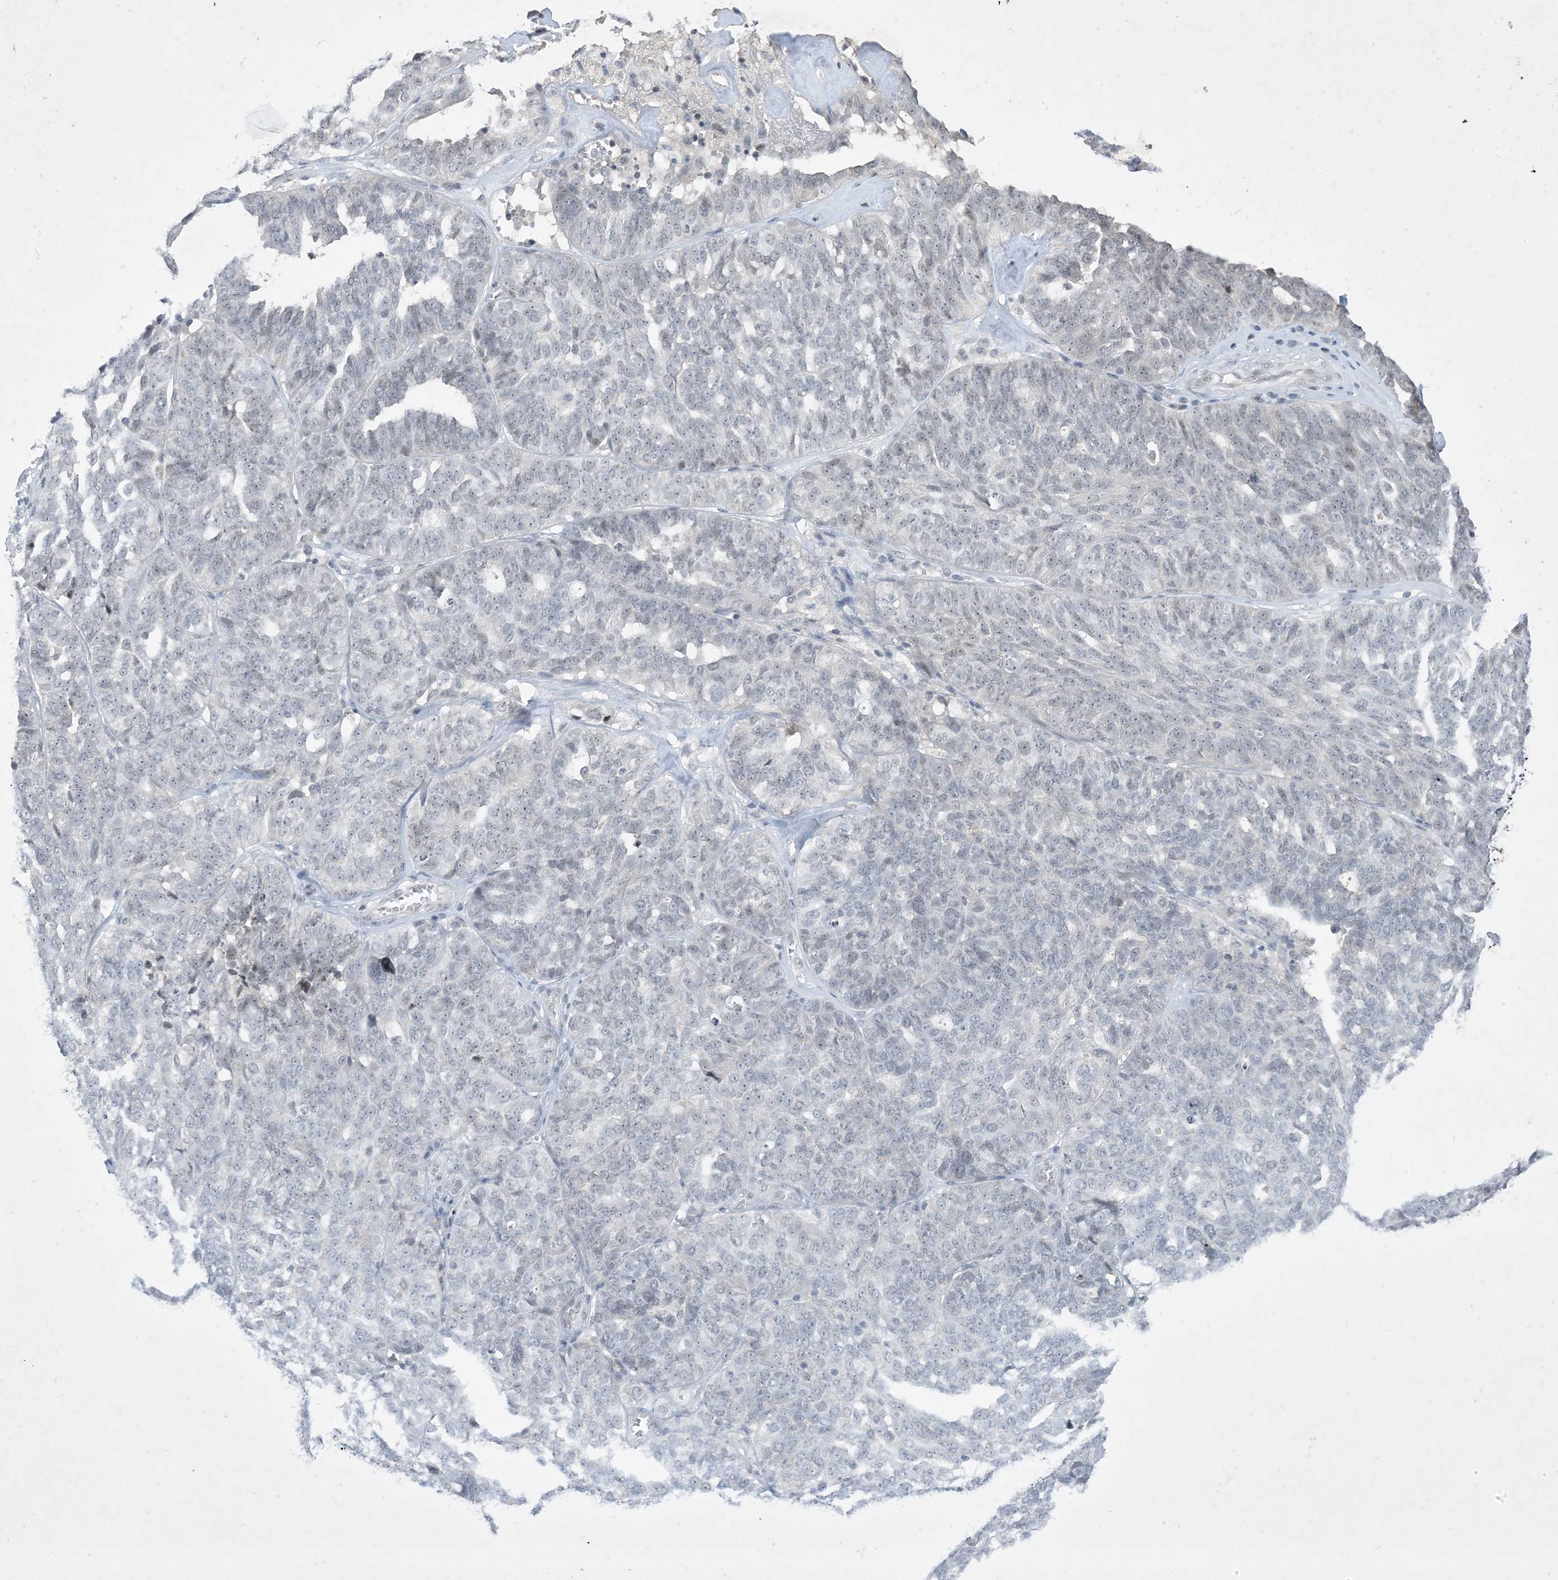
{"staining": {"intensity": "negative", "quantity": "none", "location": "none"}, "tissue": "ovarian cancer", "cell_type": "Tumor cells", "image_type": "cancer", "snomed": [{"axis": "morphology", "description": "Cystadenocarcinoma, serous, NOS"}, {"axis": "topography", "description": "Ovary"}], "caption": "Tumor cells are negative for brown protein staining in ovarian serous cystadenocarcinoma. (DAB immunohistochemistry with hematoxylin counter stain).", "gene": "ZNF674", "patient": {"sex": "female", "age": 59}}